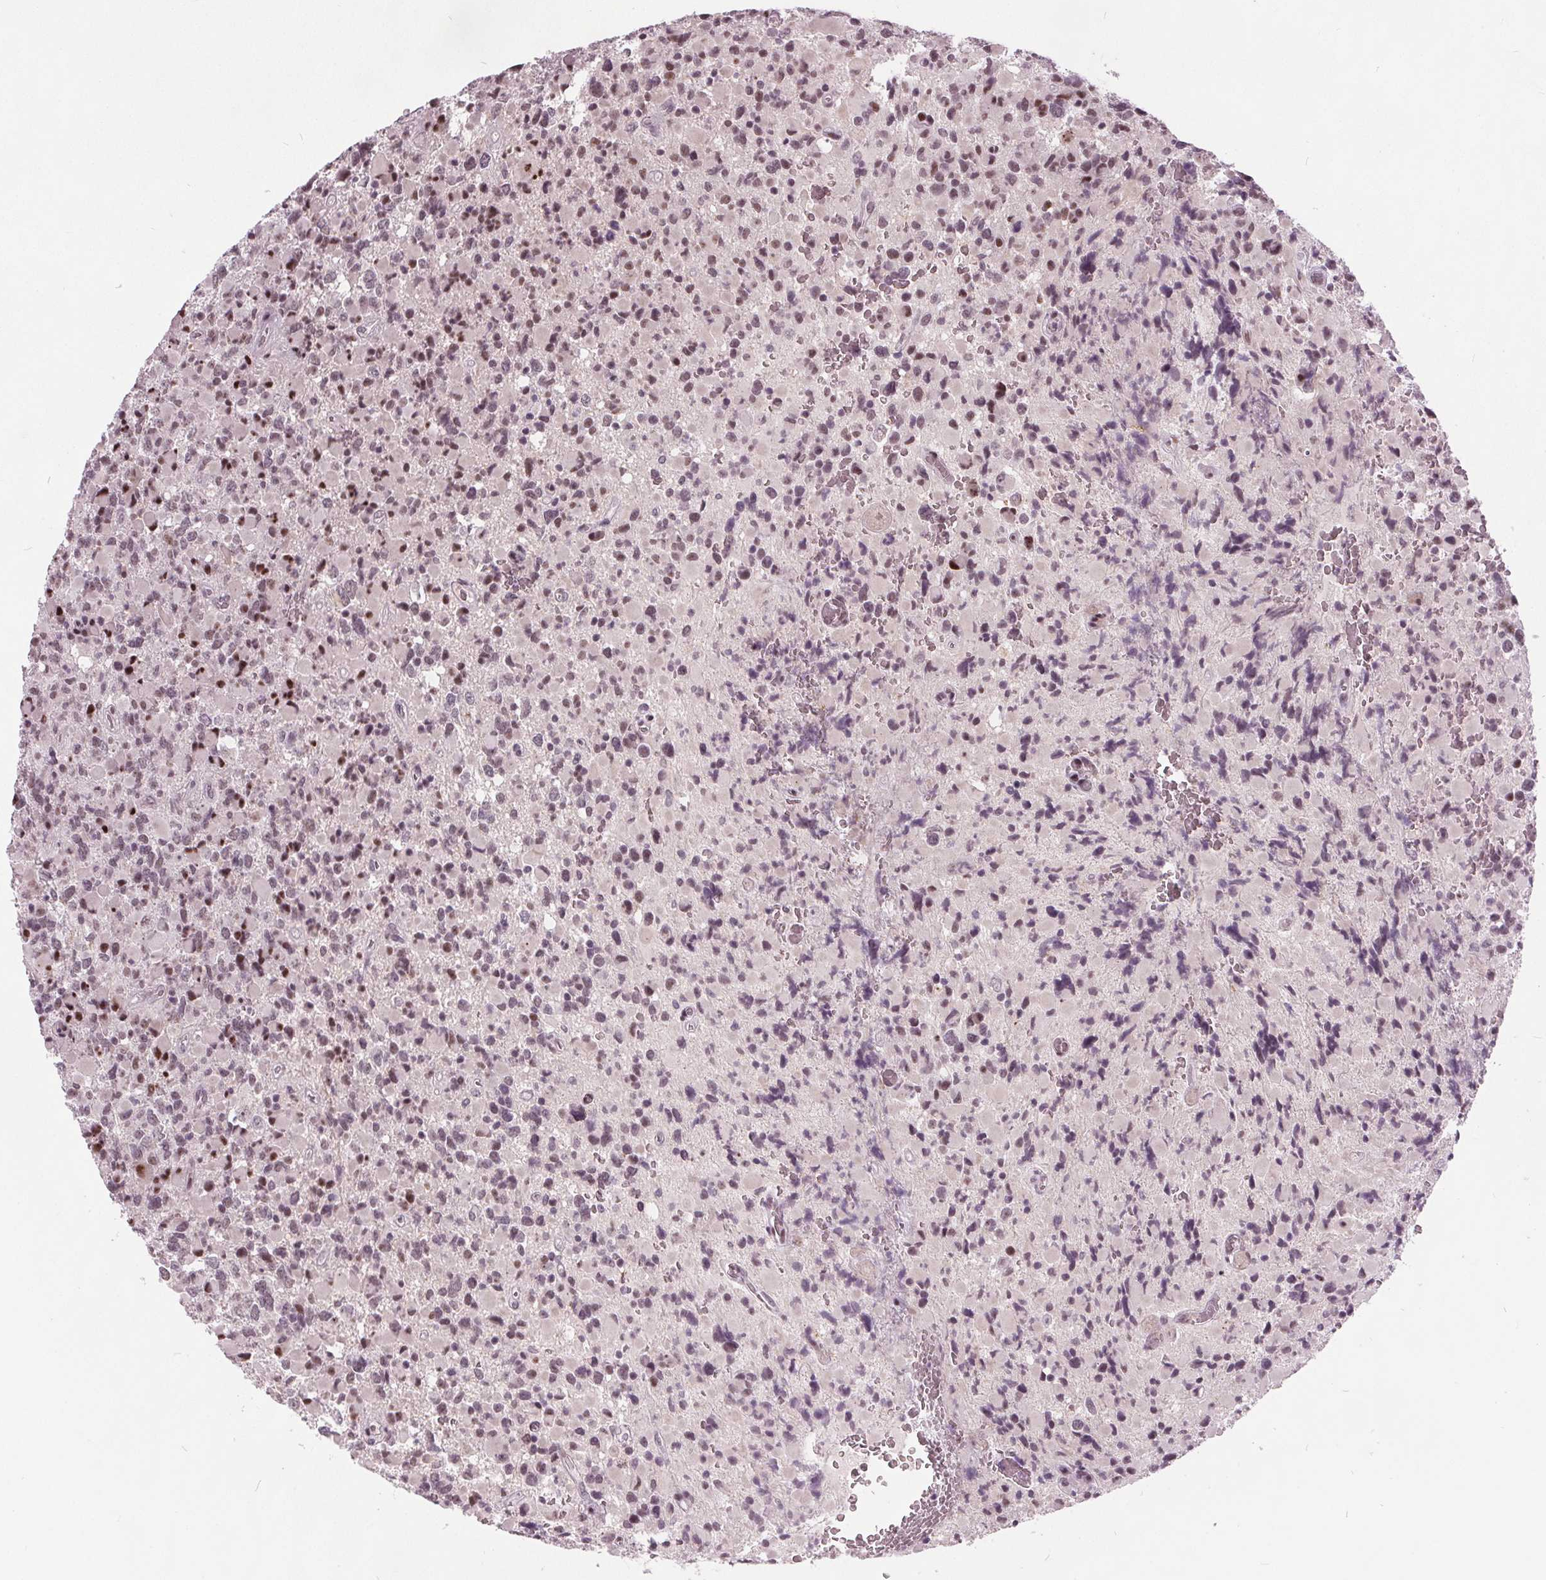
{"staining": {"intensity": "weak", "quantity": "25%-75%", "location": "nuclear"}, "tissue": "glioma", "cell_type": "Tumor cells", "image_type": "cancer", "snomed": [{"axis": "morphology", "description": "Glioma, malignant, High grade"}, {"axis": "topography", "description": "Brain"}], "caption": "Malignant glioma (high-grade) stained for a protein demonstrates weak nuclear positivity in tumor cells. Nuclei are stained in blue.", "gene": "TTC34", "patient": {"sex": "female", "age": 40}}